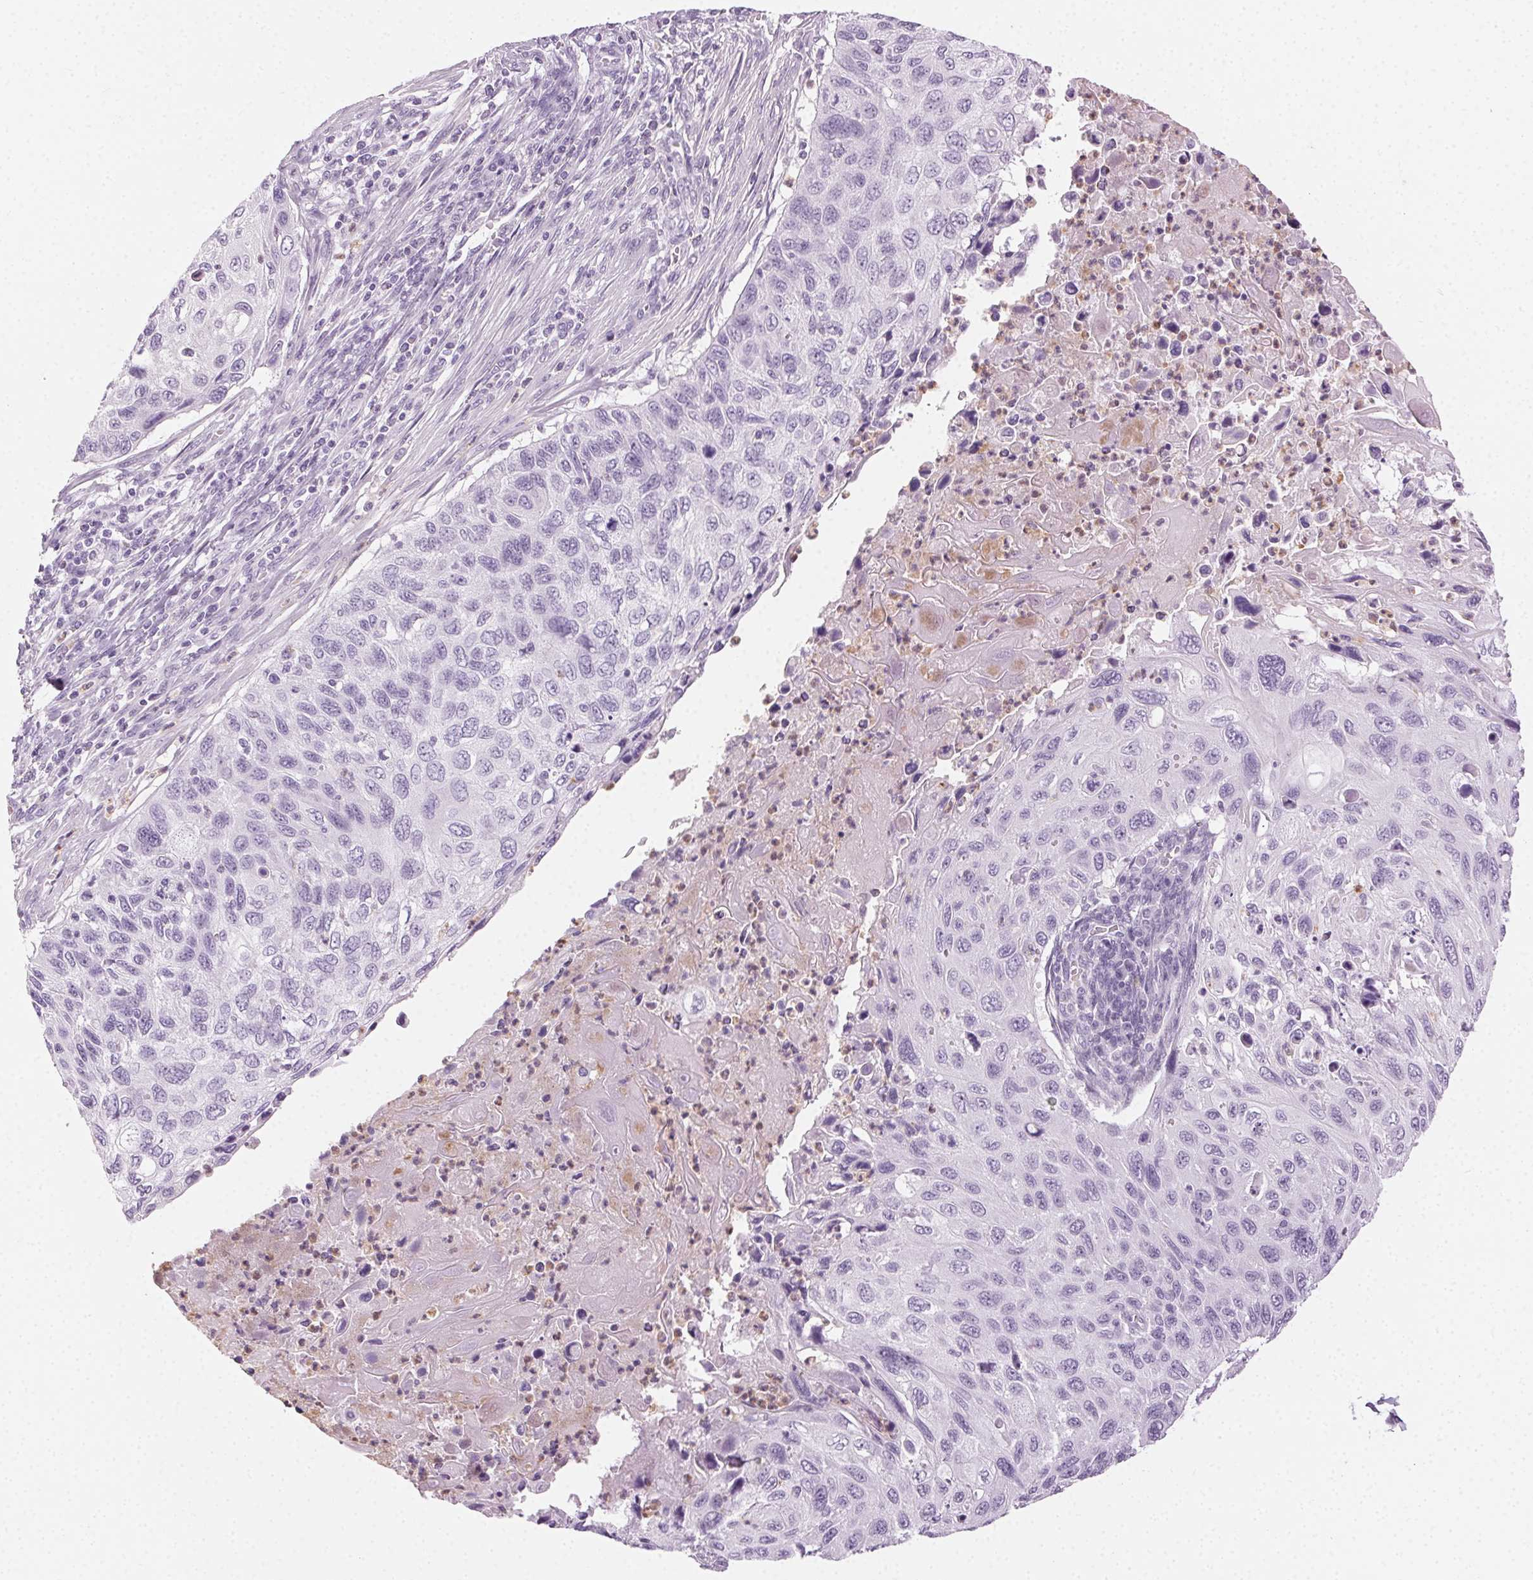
{"staining": {"intensity": "negative", "quantity": "none", "location": "none"}, "tissue": "cervical cancer", "cell_type": "Tumor cells", "image_type": "cancer", "snomed": [{"axis": "morphology", "description": "Squamous cell carcinoma, NOS"}, {"axis": "topography", "description": "Cervix"}], "caption": "Tumor cells show no significant staining in cervical squamous cell carcinoma. (DAB (3,3'-diaminobenzidine) immunohistochemistry (IHC) visualized using brightfield microscopy, high magnification).", "gene": "MPO", "patient": {"sex": "female", "age": 70}}